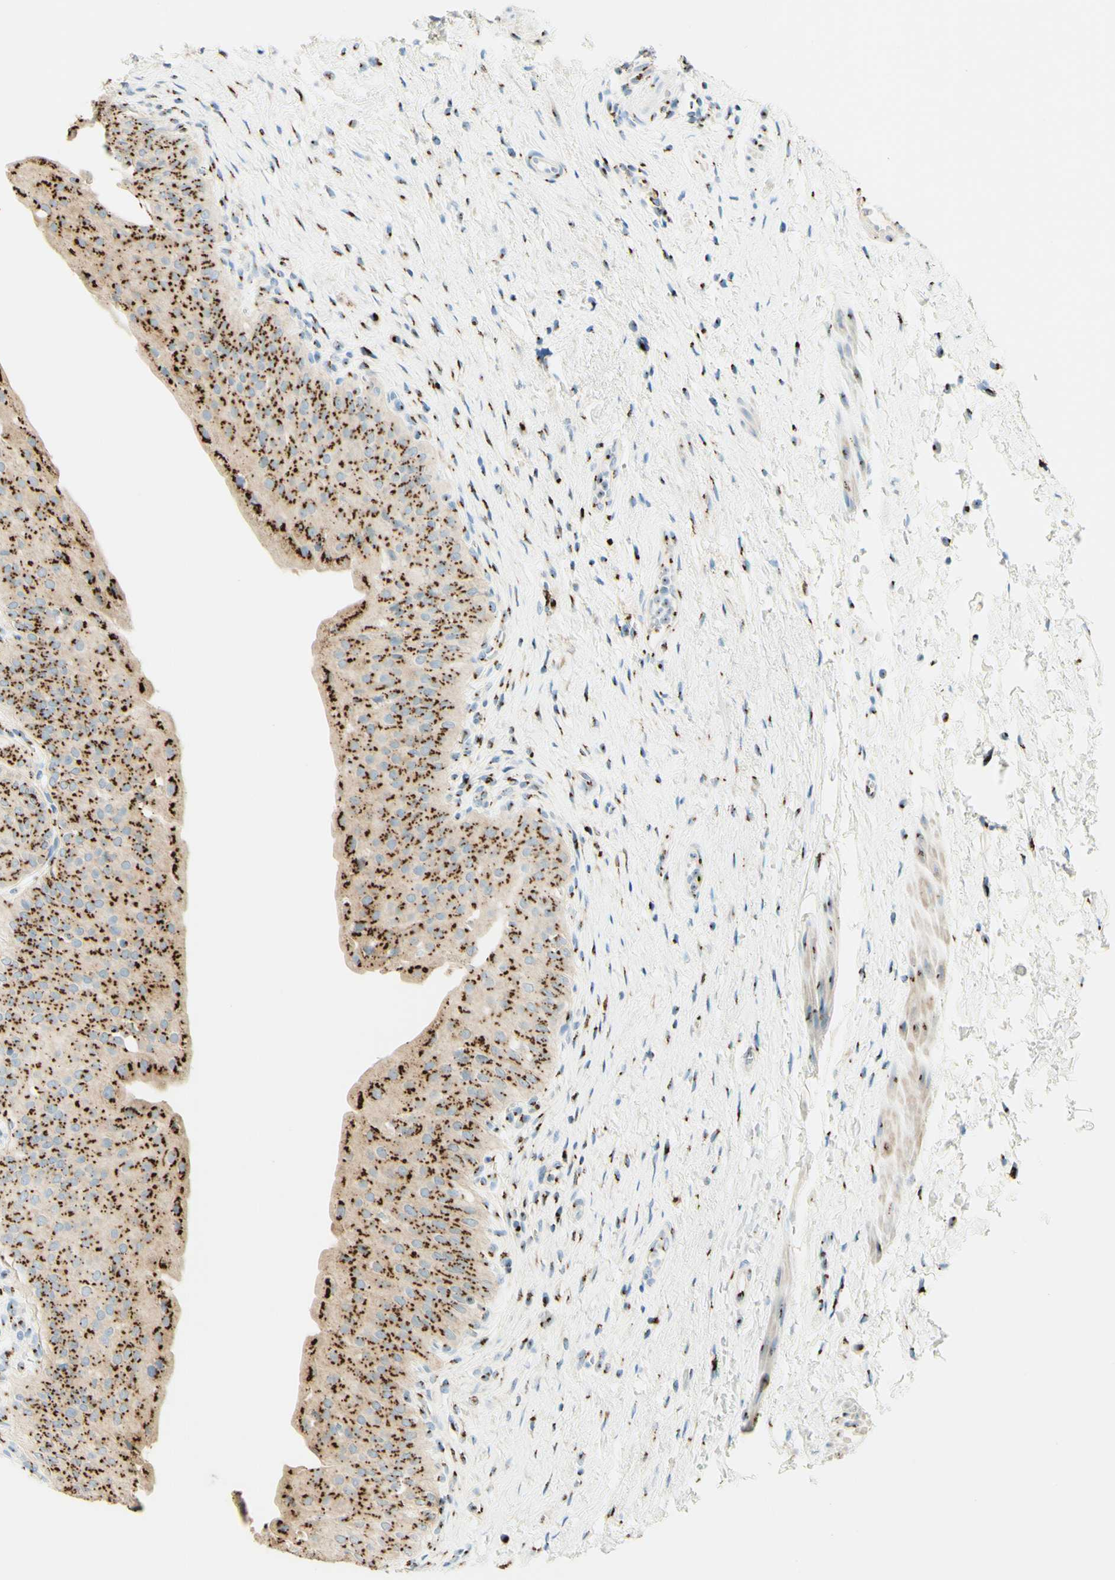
{"staining": {"intensity": "strong", "quantity": ">75%", "location": "cytoplasmic/membranous"}, "tissue": "urinary bladder", "cell_type": "Urothelial cells", "image_type": "normal", "snomed": [{"axis": "morphology", "description": "Normal tissue, NOS"}, {"axis": "morphology", "description": "Urothelial carcinoma, High grade"}, {"axis": "topography", "description": "Urinary bladder"}], "caption": "Protein expression analysis of normal human urinary bladder reveals strong cytoplasmic/membranous positivity in about >75% of urothelial cells.", "gene": "GOLGB1", "patient": {"sex": "male", "age": 46}}